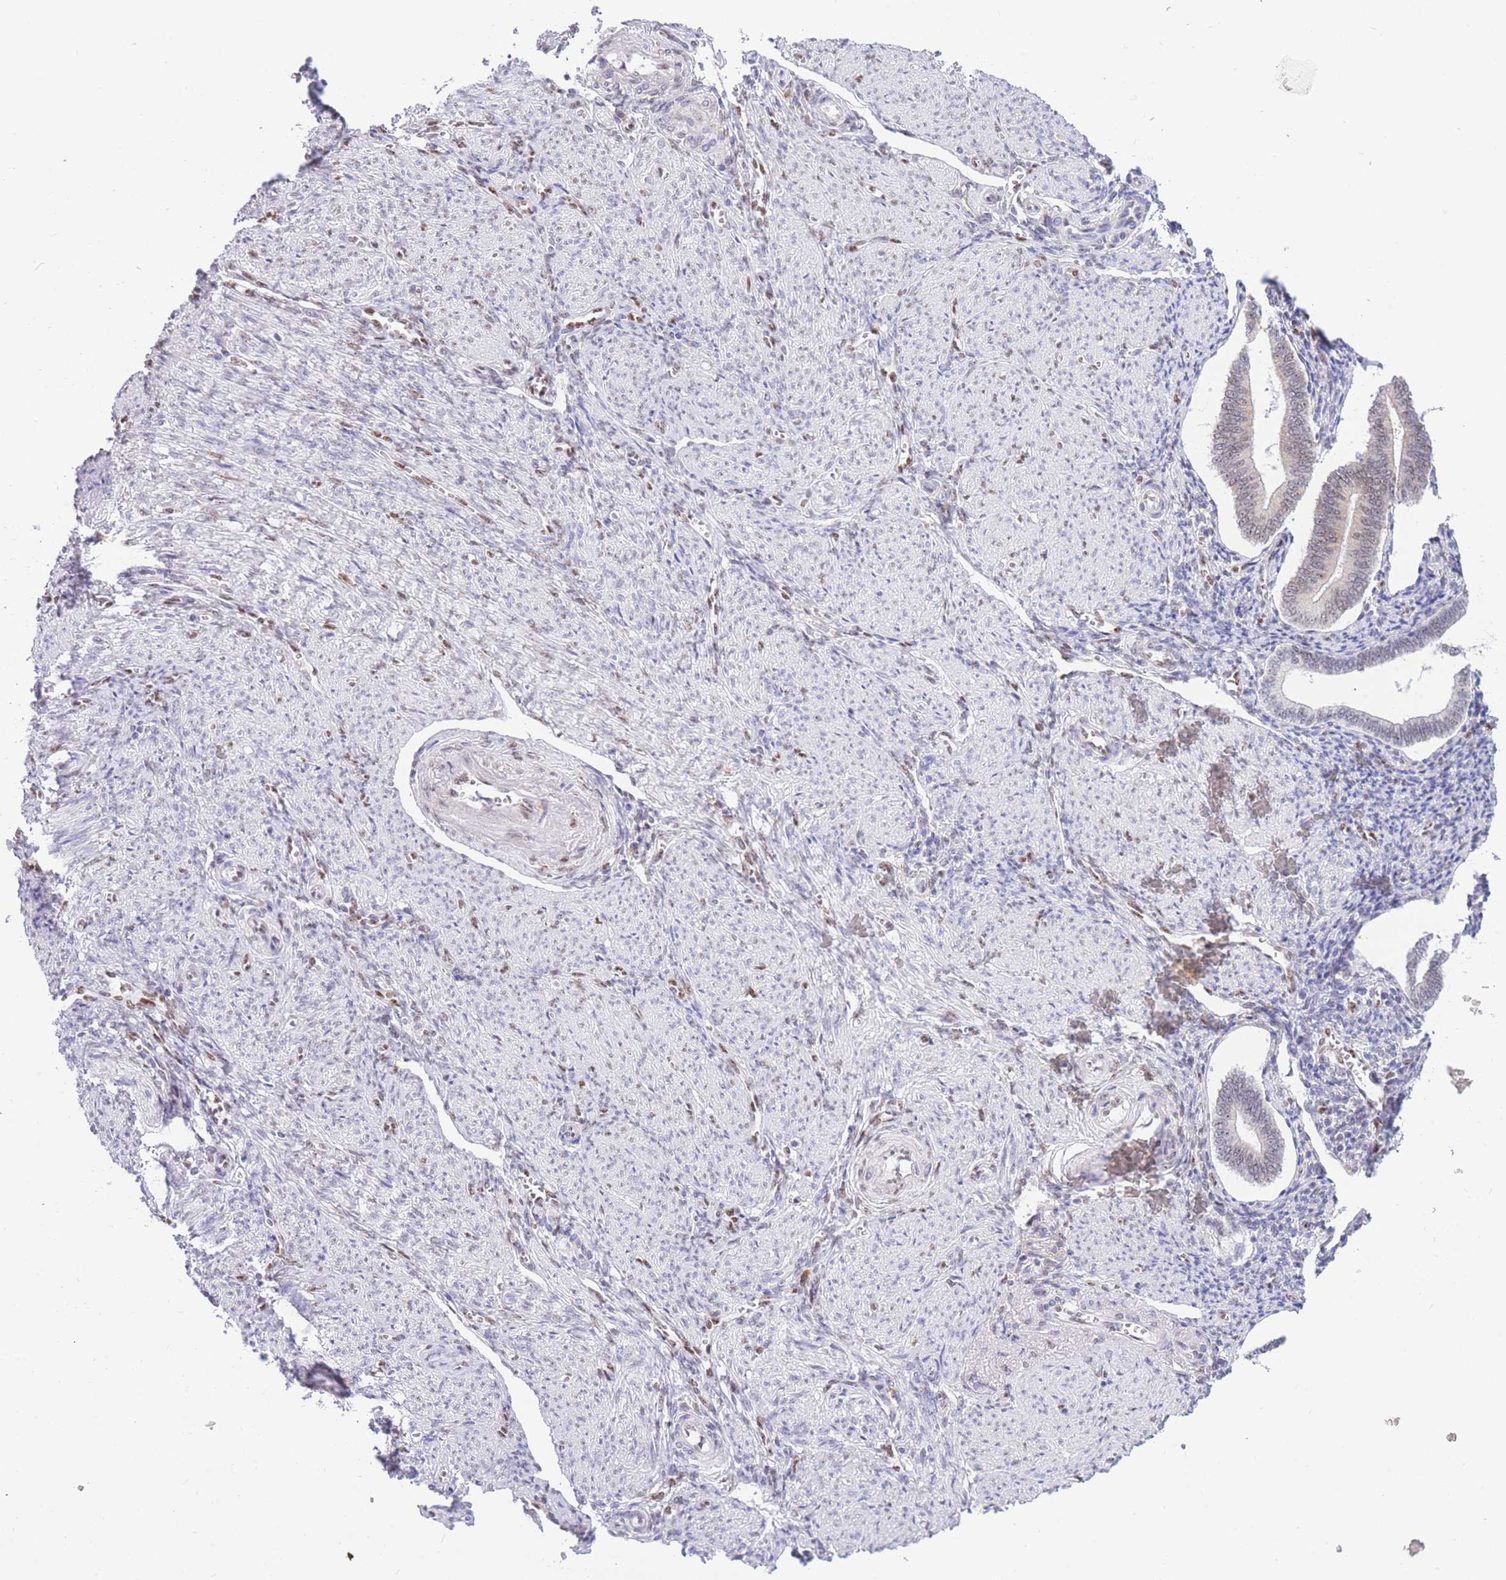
{"staining": {"intensity": "weak", "quantity": "<25%", "location": "nuclear"}, "tissue": "endometrium", "cell_type": "Cells in endometrial stroma", "image_type": "normal", "snomed": [{"axis": "morphology", "description": "Normal tissue, NOS"}, {"axis": "topography", "description": "Endometrium"}], "caption": "Cells in endometrial stroma are negative for brown protein staining in benign endometrium. (IHC, brightfield microscopy, high magnification).", "gene": "FAM153A", "patient": {"sex": "female", "age": 44}}